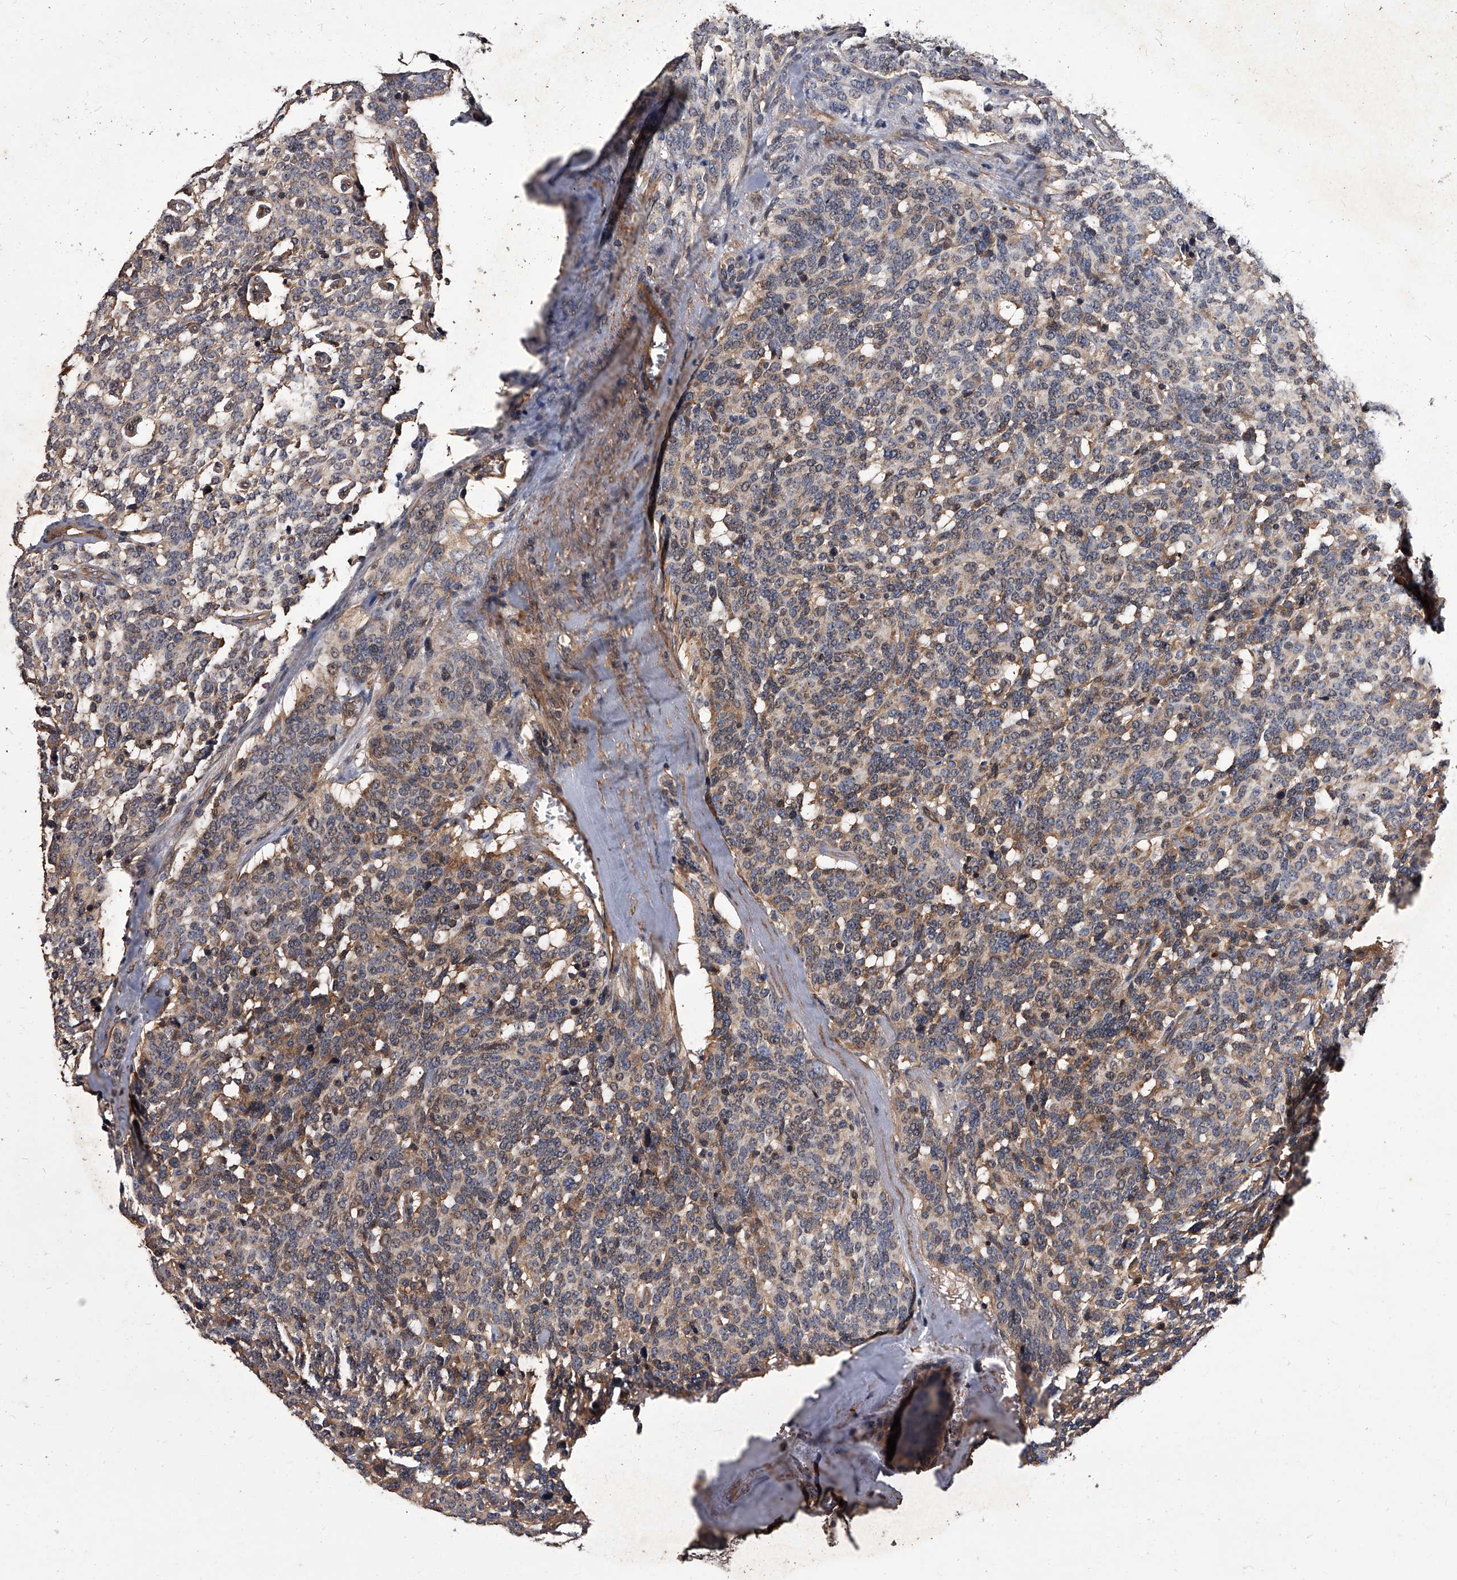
{"staining": {"intensity": "weak", "quantity": "25%-75%", "location": "cytoplasmic/membranous"}, "tissue": "carcinoid", "cell_type": "Tumor cells", "image_type": "cancer", "snomed": [{"axis": "morphology", "description": "Carcinoid, malignant, NOS"}, {"axis": "topography", "description": "Lung"}], "caption": "Carcinoid (malignant) stained for a protein shows weak cytoplasmic/membranous positivity in tumor cells.", "gene": "STK36", "patient": {"sex": "female", "age": 46}}